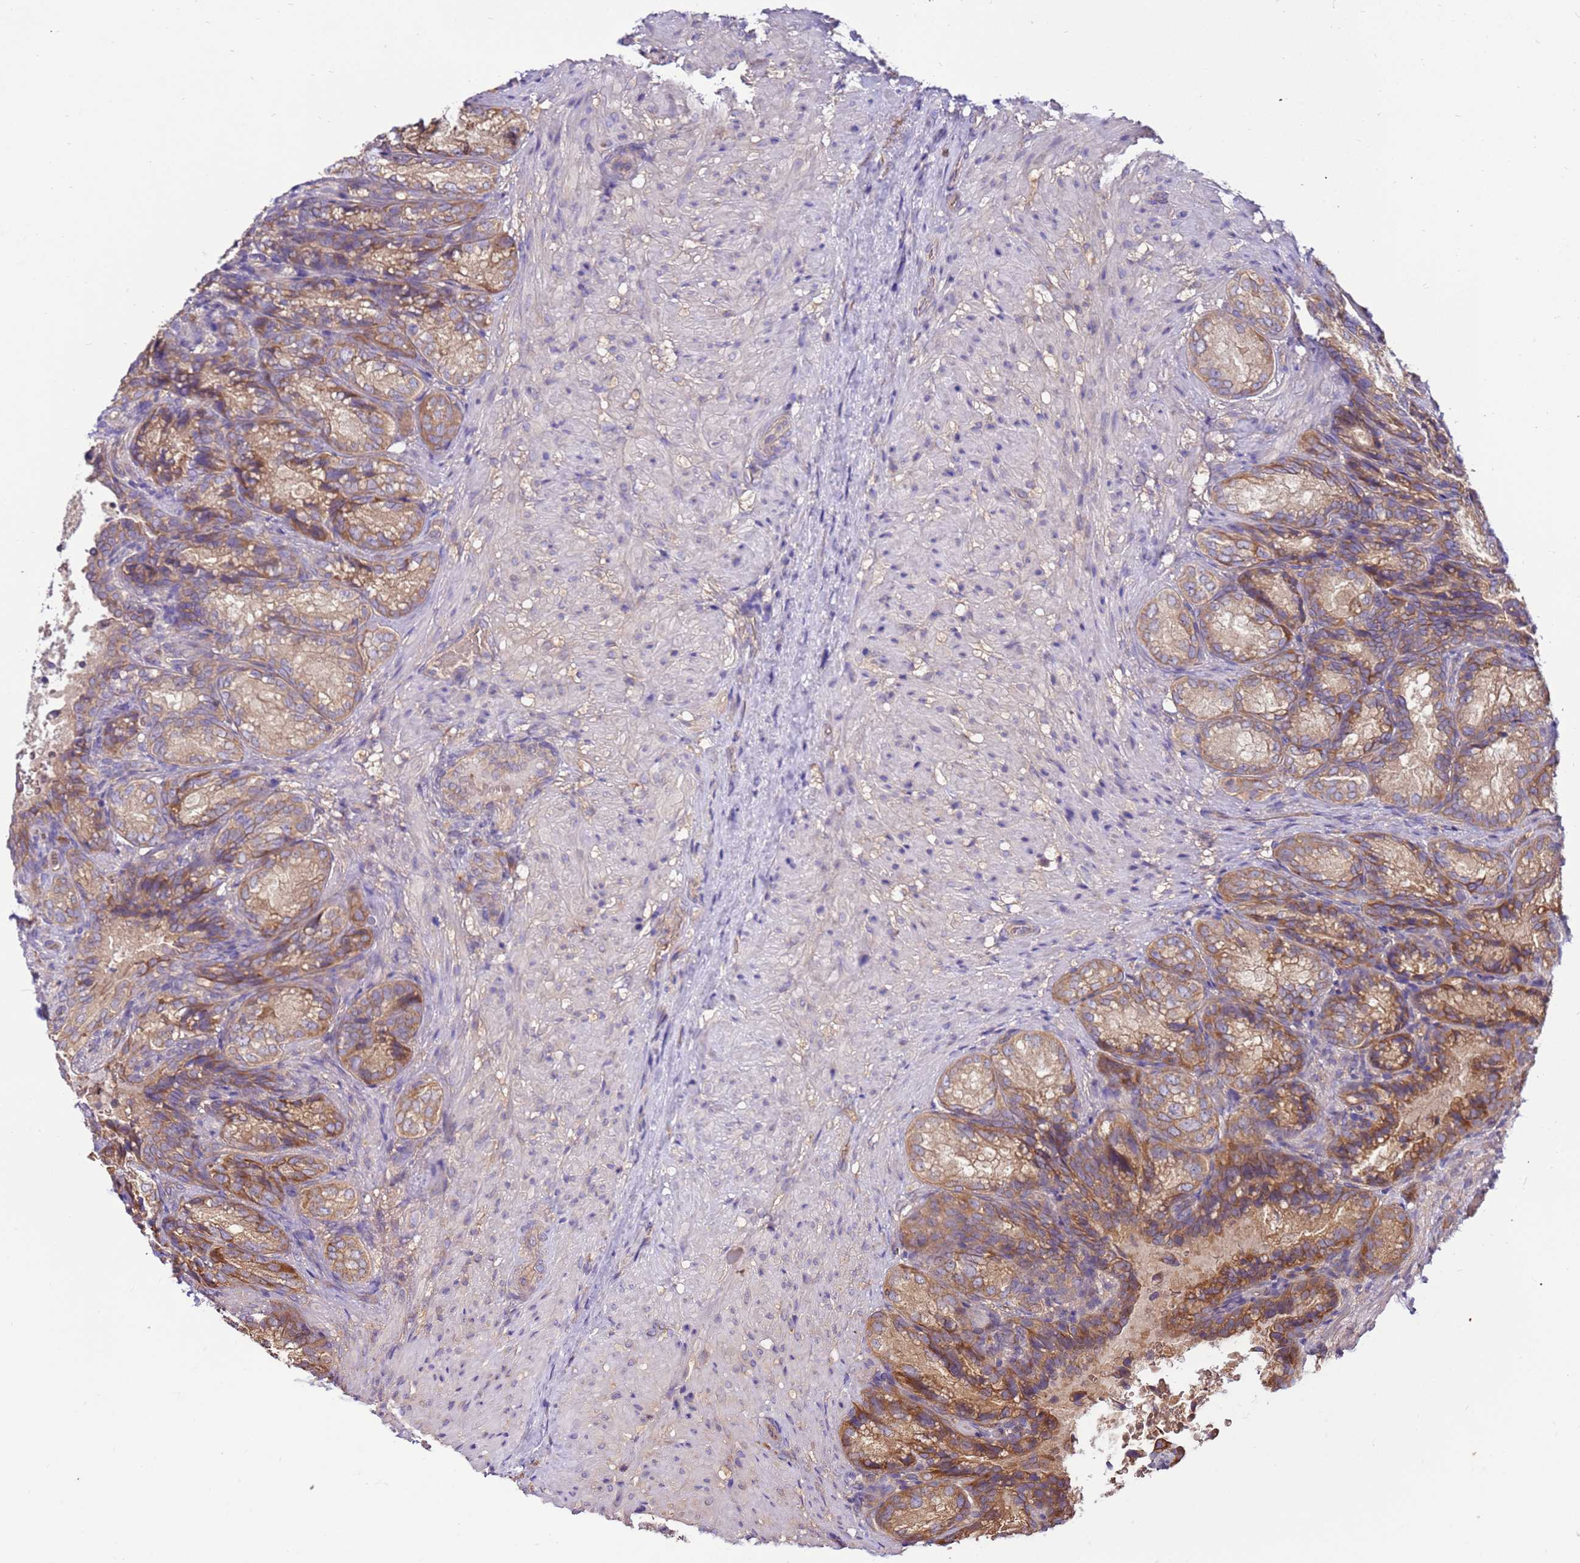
{"staining": {"intensity": "moderate", "quantity": "25%-75%", "location": "cytoplasmic/membranous"}, "tissue": "seminal vesicle", "cell_type": "Glandular cells", "image_type": "normal", "snomed": [{"axis": "morphology", "description": "Normal tissue, NOS"}, {"axis": "topography", "description": "Seminal veicle"}], "caption": "A micrograph showing moderate cytoplasmic/membranous positivity in about 25%-75% of glandular cells in unremarkable seminal vesicle, as visualized by brown immunohistochemical staining.", "gene": "SLC44A5", "patient": {"sex": "male", "age": 58}}